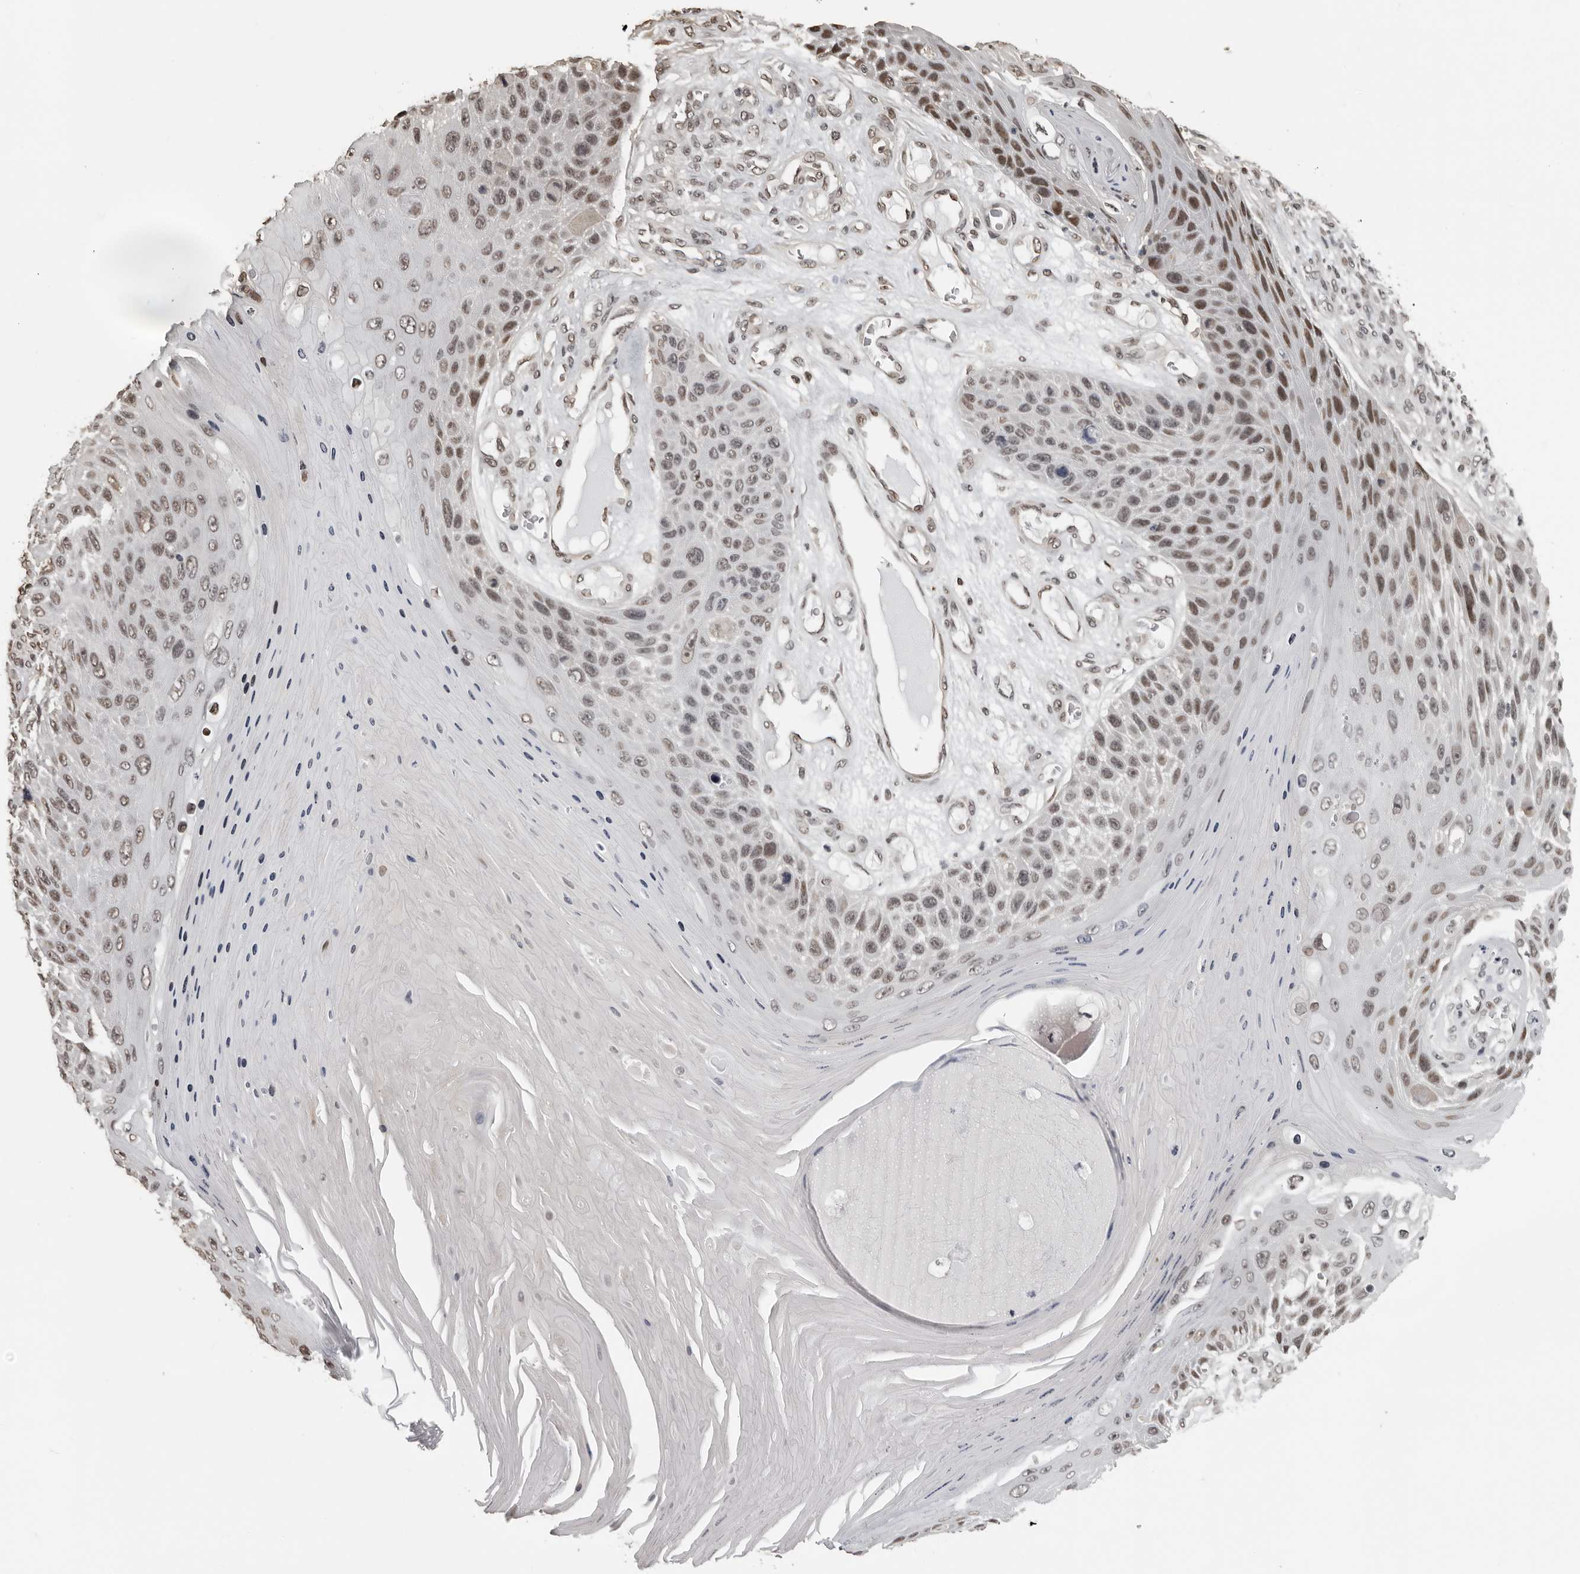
{"staining": {"intensity": "weak", "quantity": "25%-75%", "location": "nuclear"}, "tissue": "skin cancer", "cell_type": "Tumor cells", "image_type": "cancer", "snomed": [{"axis": "morphology", "description": "Squamous cell carcinoma, NOS"}, {"axis": "topography", "description": "Skin"}], "caption": "A brown stain highlights weak nuclear positivity of a protein in squamous cell carcinoma (skin) tumor cells.", "gene": "ORC1", "patient": {"sex": "female", "age": 88}}